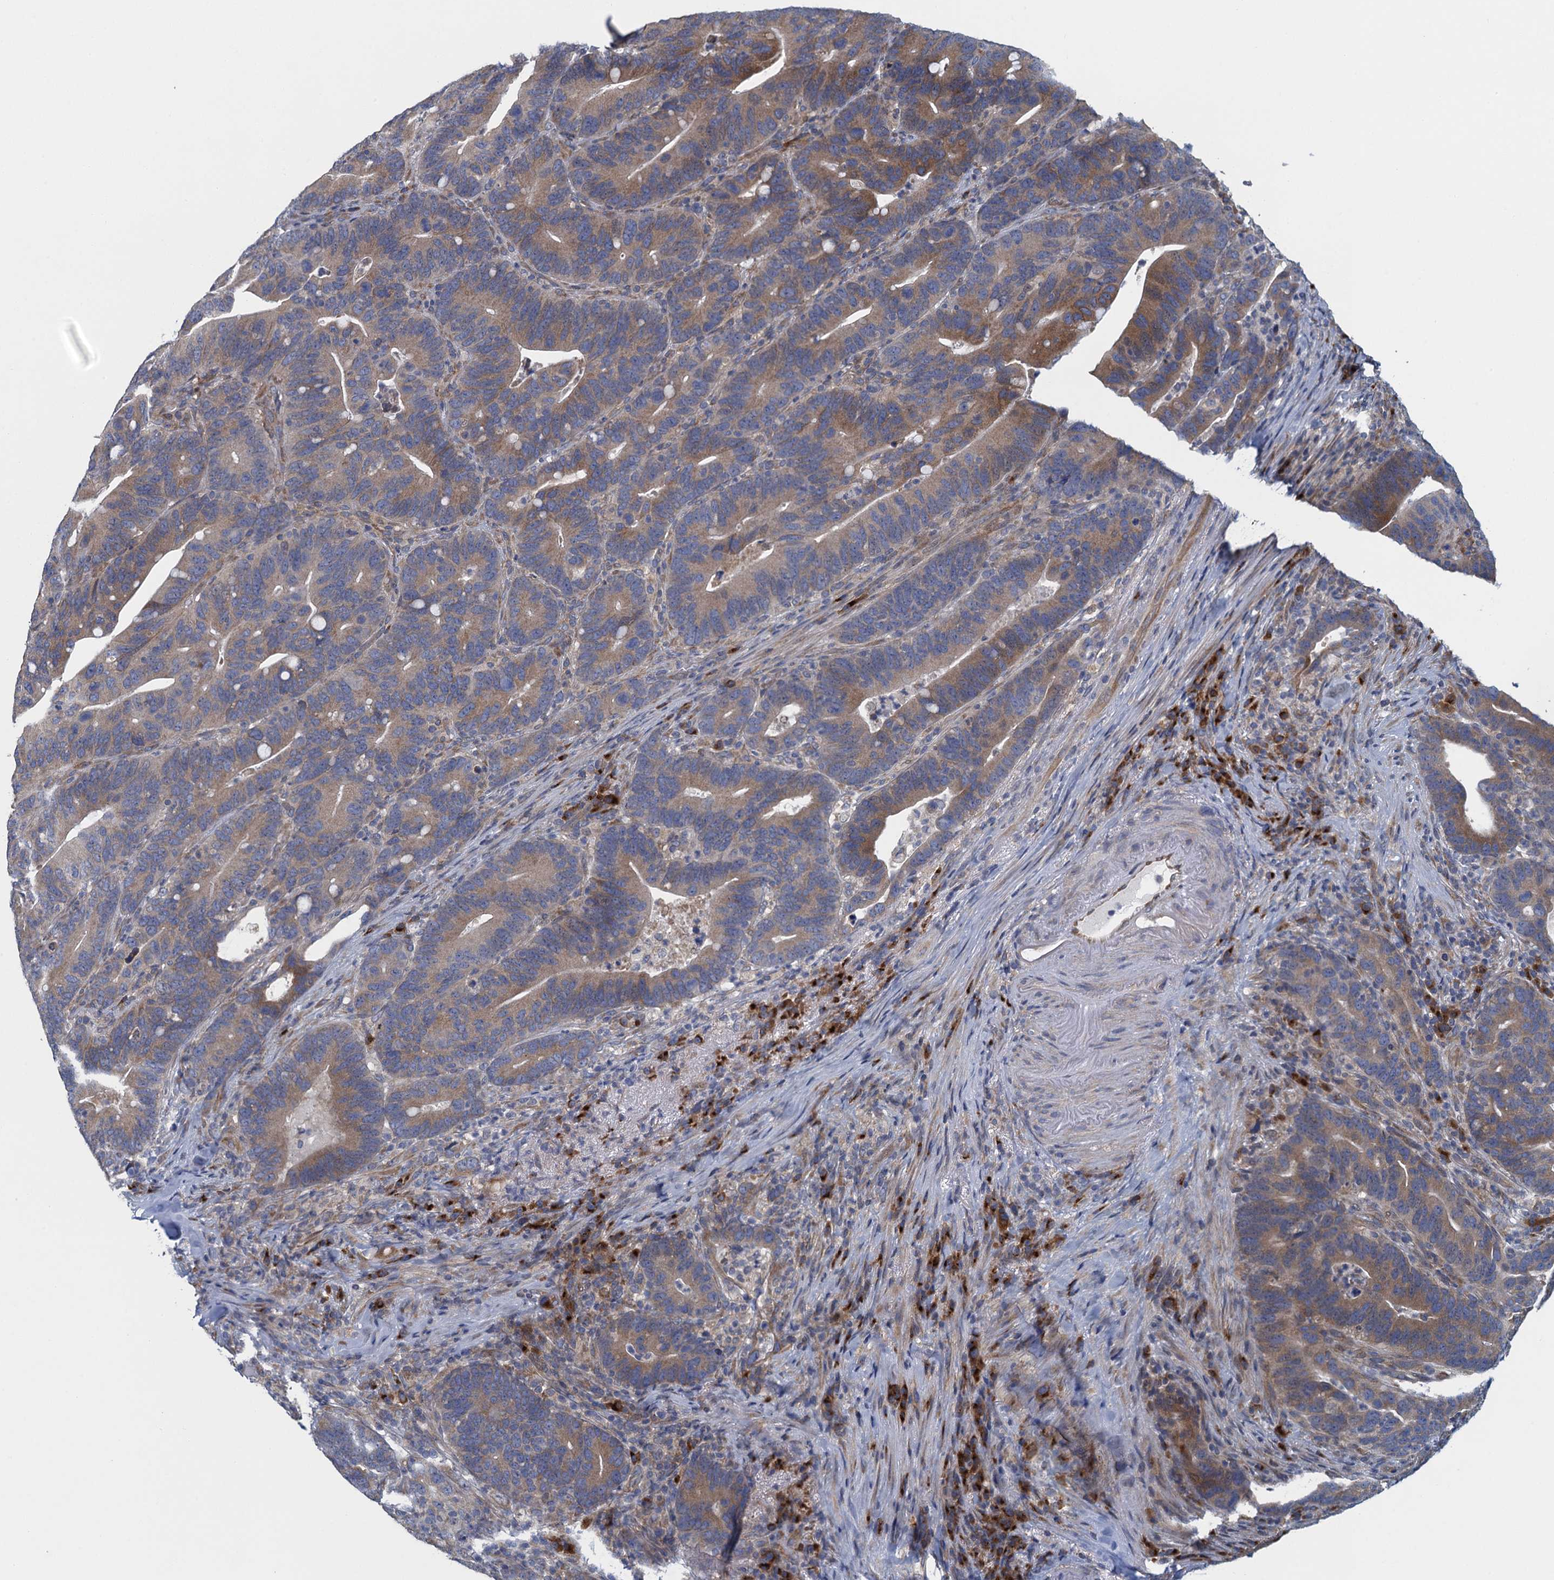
{"staining": {"intensity": "moderate", "quantity": "25%-75%", "location": "cytoplasmic/membranous"}, "tissue": "colorectal cancer", "cell_type": "Tumor cells", "image_type": "cancer", "snomed": [{"axis": "morphology", "description": "Adenocarcinoma, NOS"}, {"axis": "topography", "description": "Colon"}], "caption": "About 25%-75% of tumor cells in human adenocarcinoma (colorectal) demonstrate moderate cytoplasmic/membranous protein expression as visualized by brown immunohistochemical staining.", "gene": "ALG2", "patient": {"sex": "female", "age": 66}}